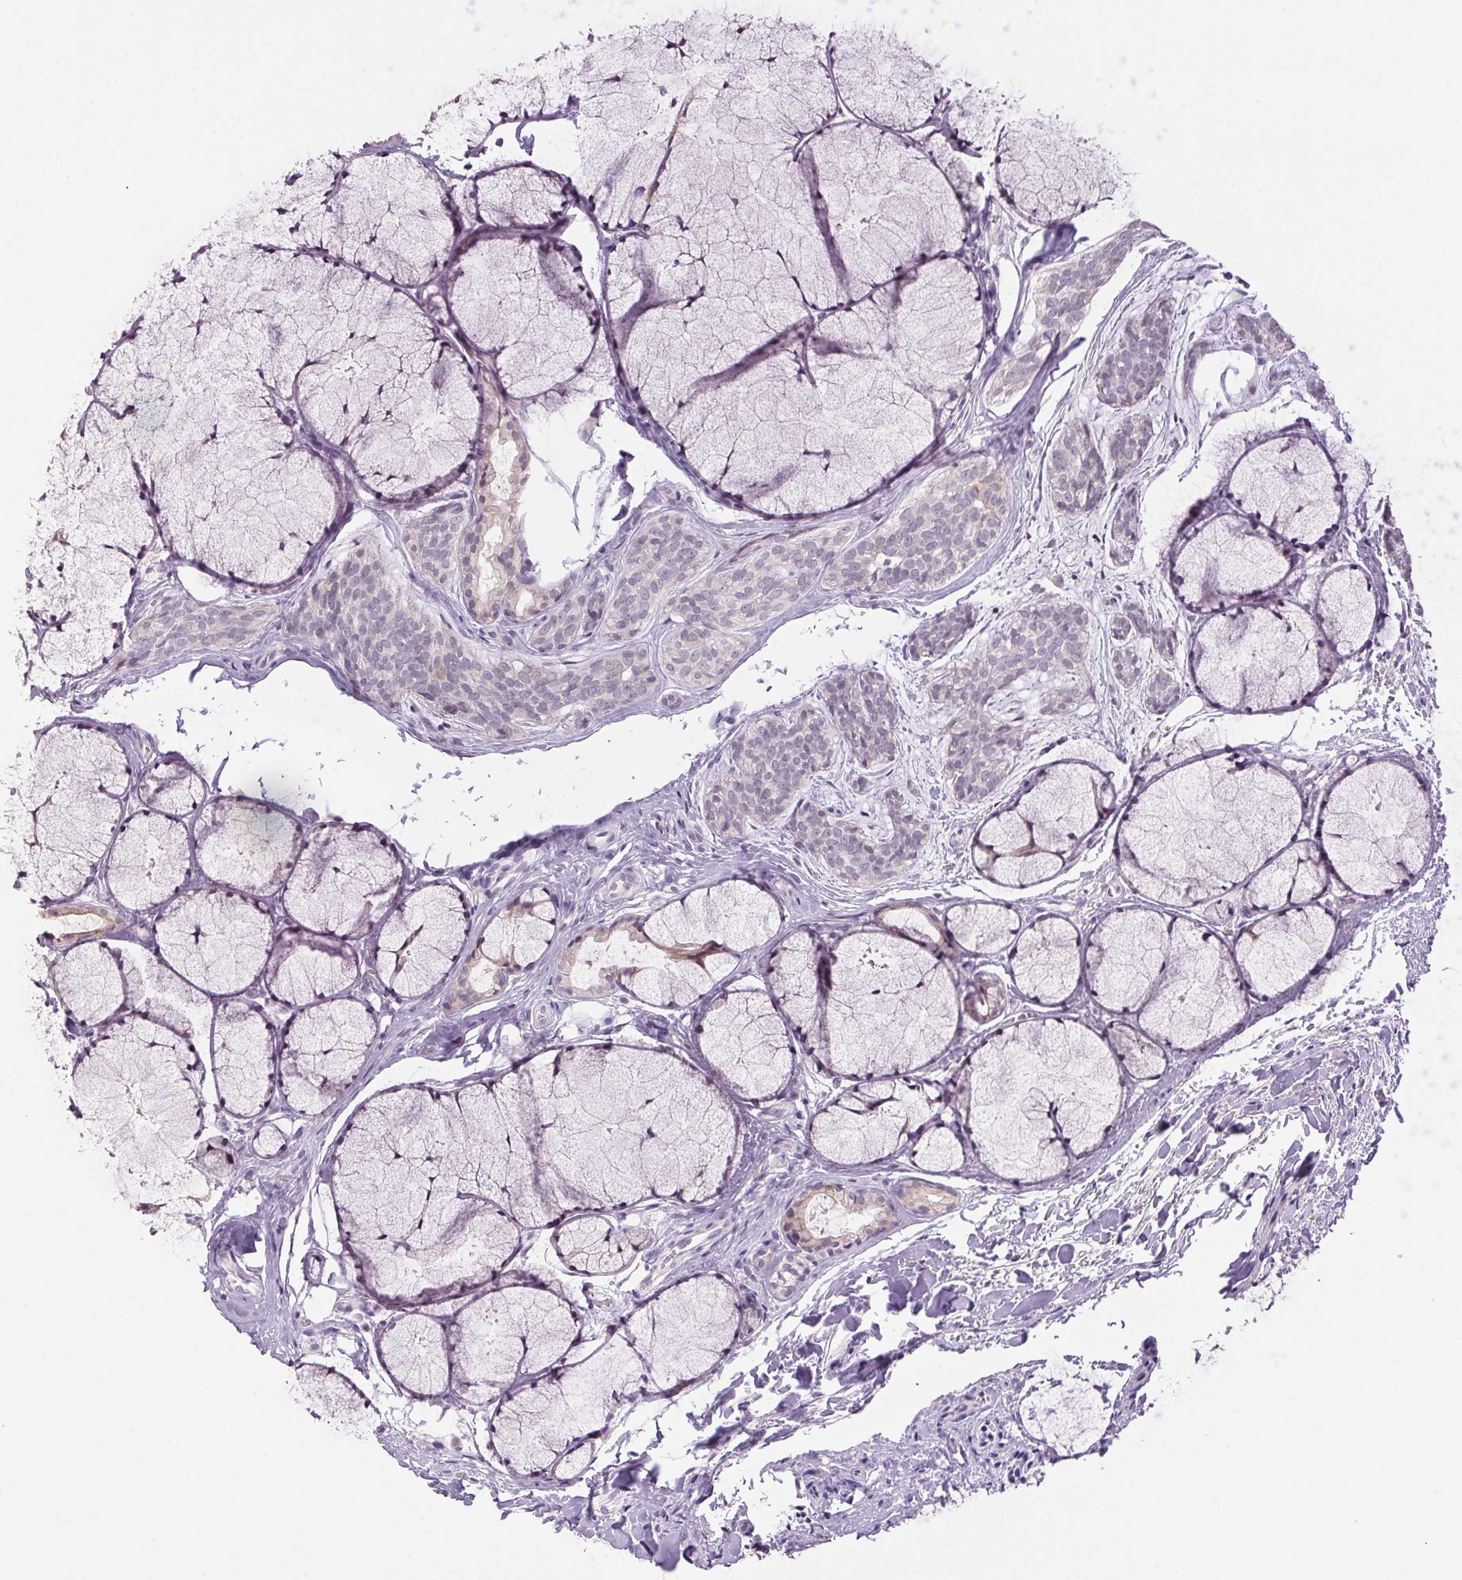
{"staining": {"intensity": "weak", "quantity": "<25%", "location": "cytoplasmic/membranous,nuclear"}, "tissue": "head and neck cancer", "cell_type": "Tumor cells", "image_type": "cancer", "snomed": [{"axis": "morphology", "description": "Adenocarcinoma, NOS"}, {"axis": "topography", "description": "Head-Neck"}], "caption": "IHC histopathology image of neoplastic tissue: adenocarcinoma (head and neck) stained with DAB (3,3'-diaminobenzidine) shows no significant protein staining in tumor cells. Brightfield microscopy of IHC stained with DAB (3,3'-diaminobenzidine) (brown) and hematoxylin (blue), captured at high magnification.", "gene": "VWA3B", "patient": {"sex": "male", "age": 66}}